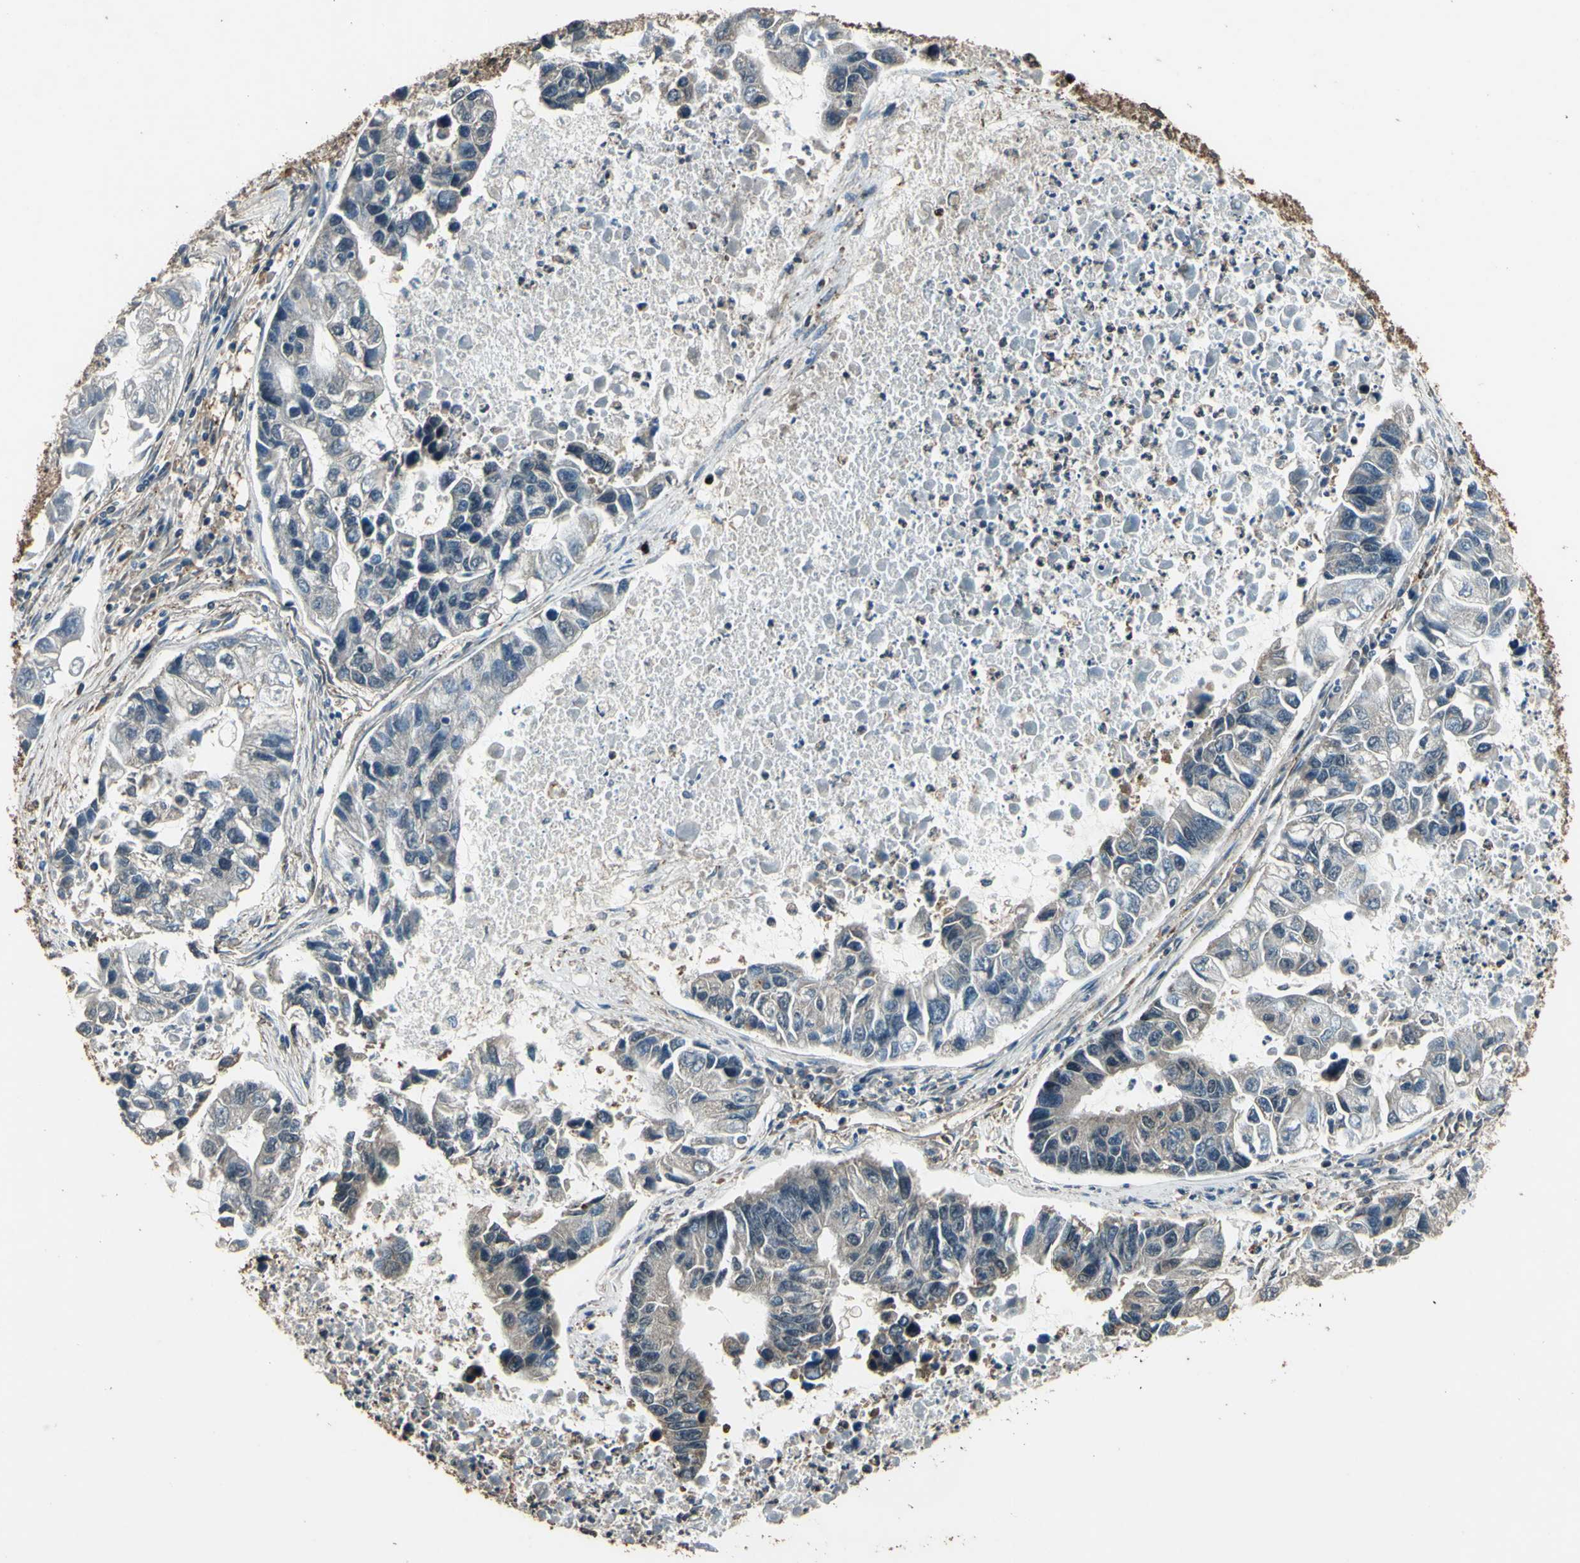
{"staining": {"intensity": "weak", "quantity": ">75%", "location": "cytoplasmic/membranous"}, "tissue": "lung cancer", "cell_type": "Tumor cells", "image_type": "cancer", "snomed": [{"axis": "morphology", "description": "Adenocarcinoma, NOS"}, {"axis": "topography", "description": "Lung"}], "caption": "Tumor cells display low levels of weak cytoplasmic/membranous staining in approximately >75% of cells in lung cancer. The staining was performed using DAB (3,3'-diaminobenzidine) to visualize the protein expression in brown, while the nuclei were stained in blue with hematoxylin (Magnification: 20x).", "gene": "TSPO", "patient": {"sex": "female", "age": 51}}